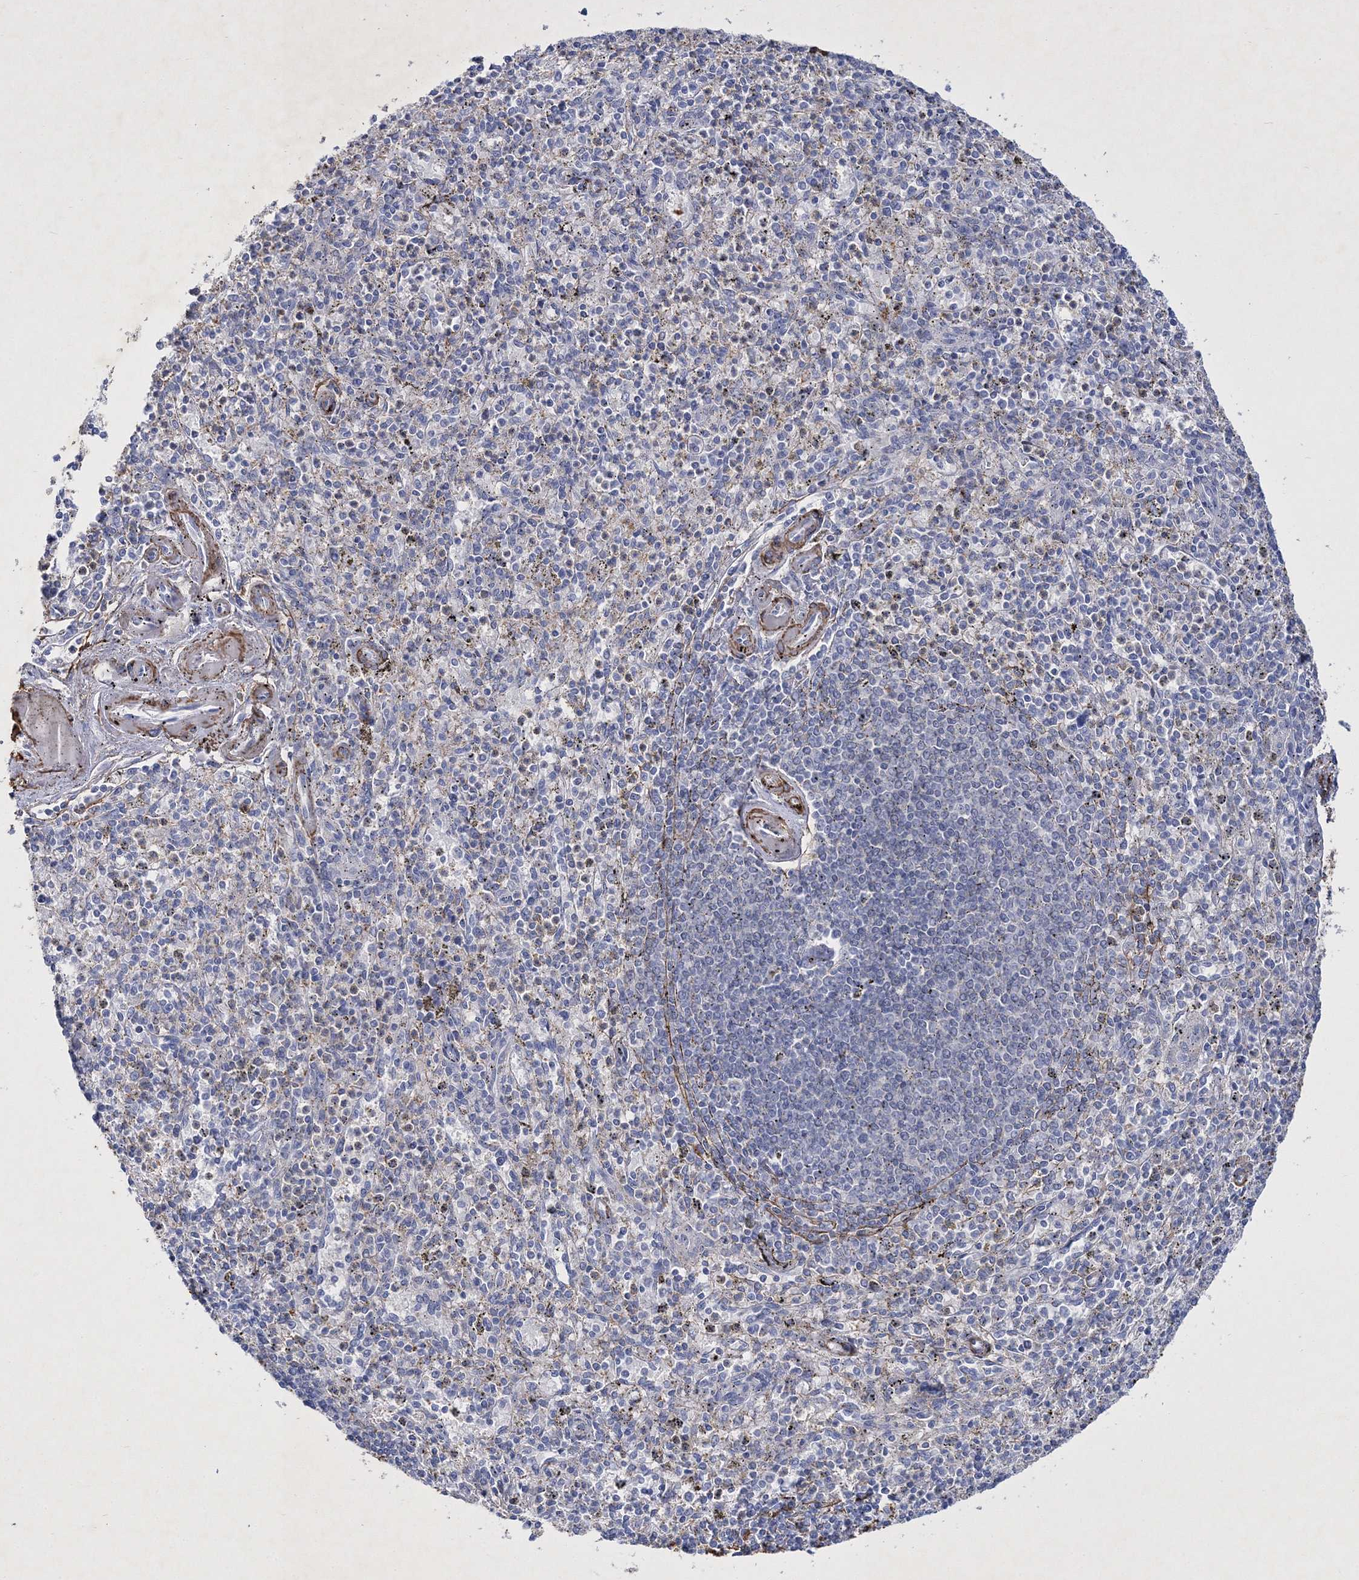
{"staining": {"intensity": "negative", "quantity": "none", "location": "none"}, "tissue": "spleen", "cell_type": "Cells in red pulp", "image_type": "normal", "snomed": [{"axis": "morphology", "description": "Normal tissue, NOS"}, {"axis": "topography", "description": "Spleen"}], "caption": "This is a histopathology image of immunohistochemistry (IHC) staining of benign spleen, which shows no positivity in cells in red pulp.", "gene": "RTN2", "patient": {"sex": "male", "age": 72}}